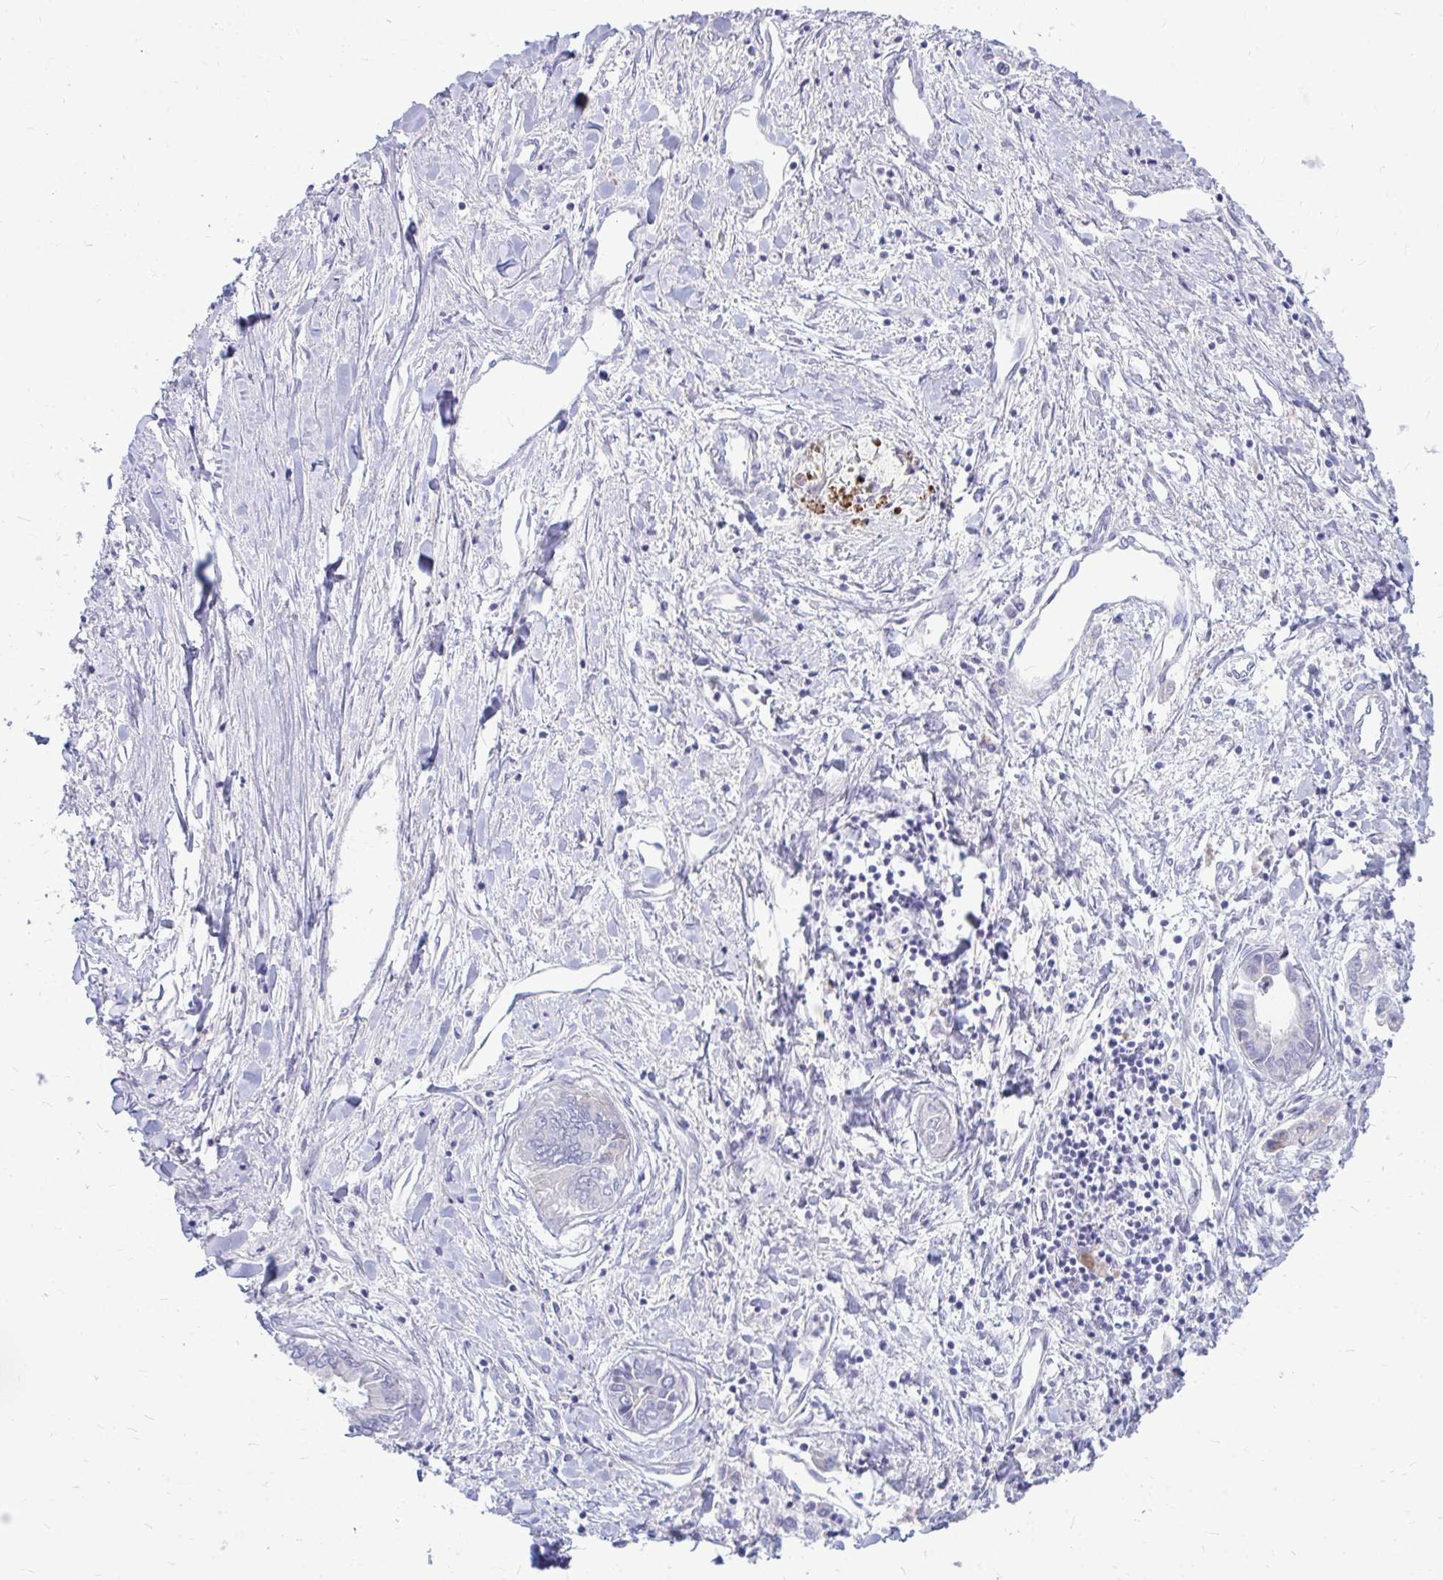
{"staining": {"intensity": "negative", "quantity": "none", "location": "none"}, "tissue": "liver cancer", "cell_type": "Tumor cells", "image_type": "cancer", "snomed": [{"axis": "morphology", "description": "Cholangiocarcinoma"}, {"axis": "topography", "description": "Liver"}], "caption": "Photomicrograph shows no significant protein expression in tumor cells of cholangiocarcinoma (liver).", "gene": "ZSCAN25", "patient": {"sex": "male", "age": 66}}